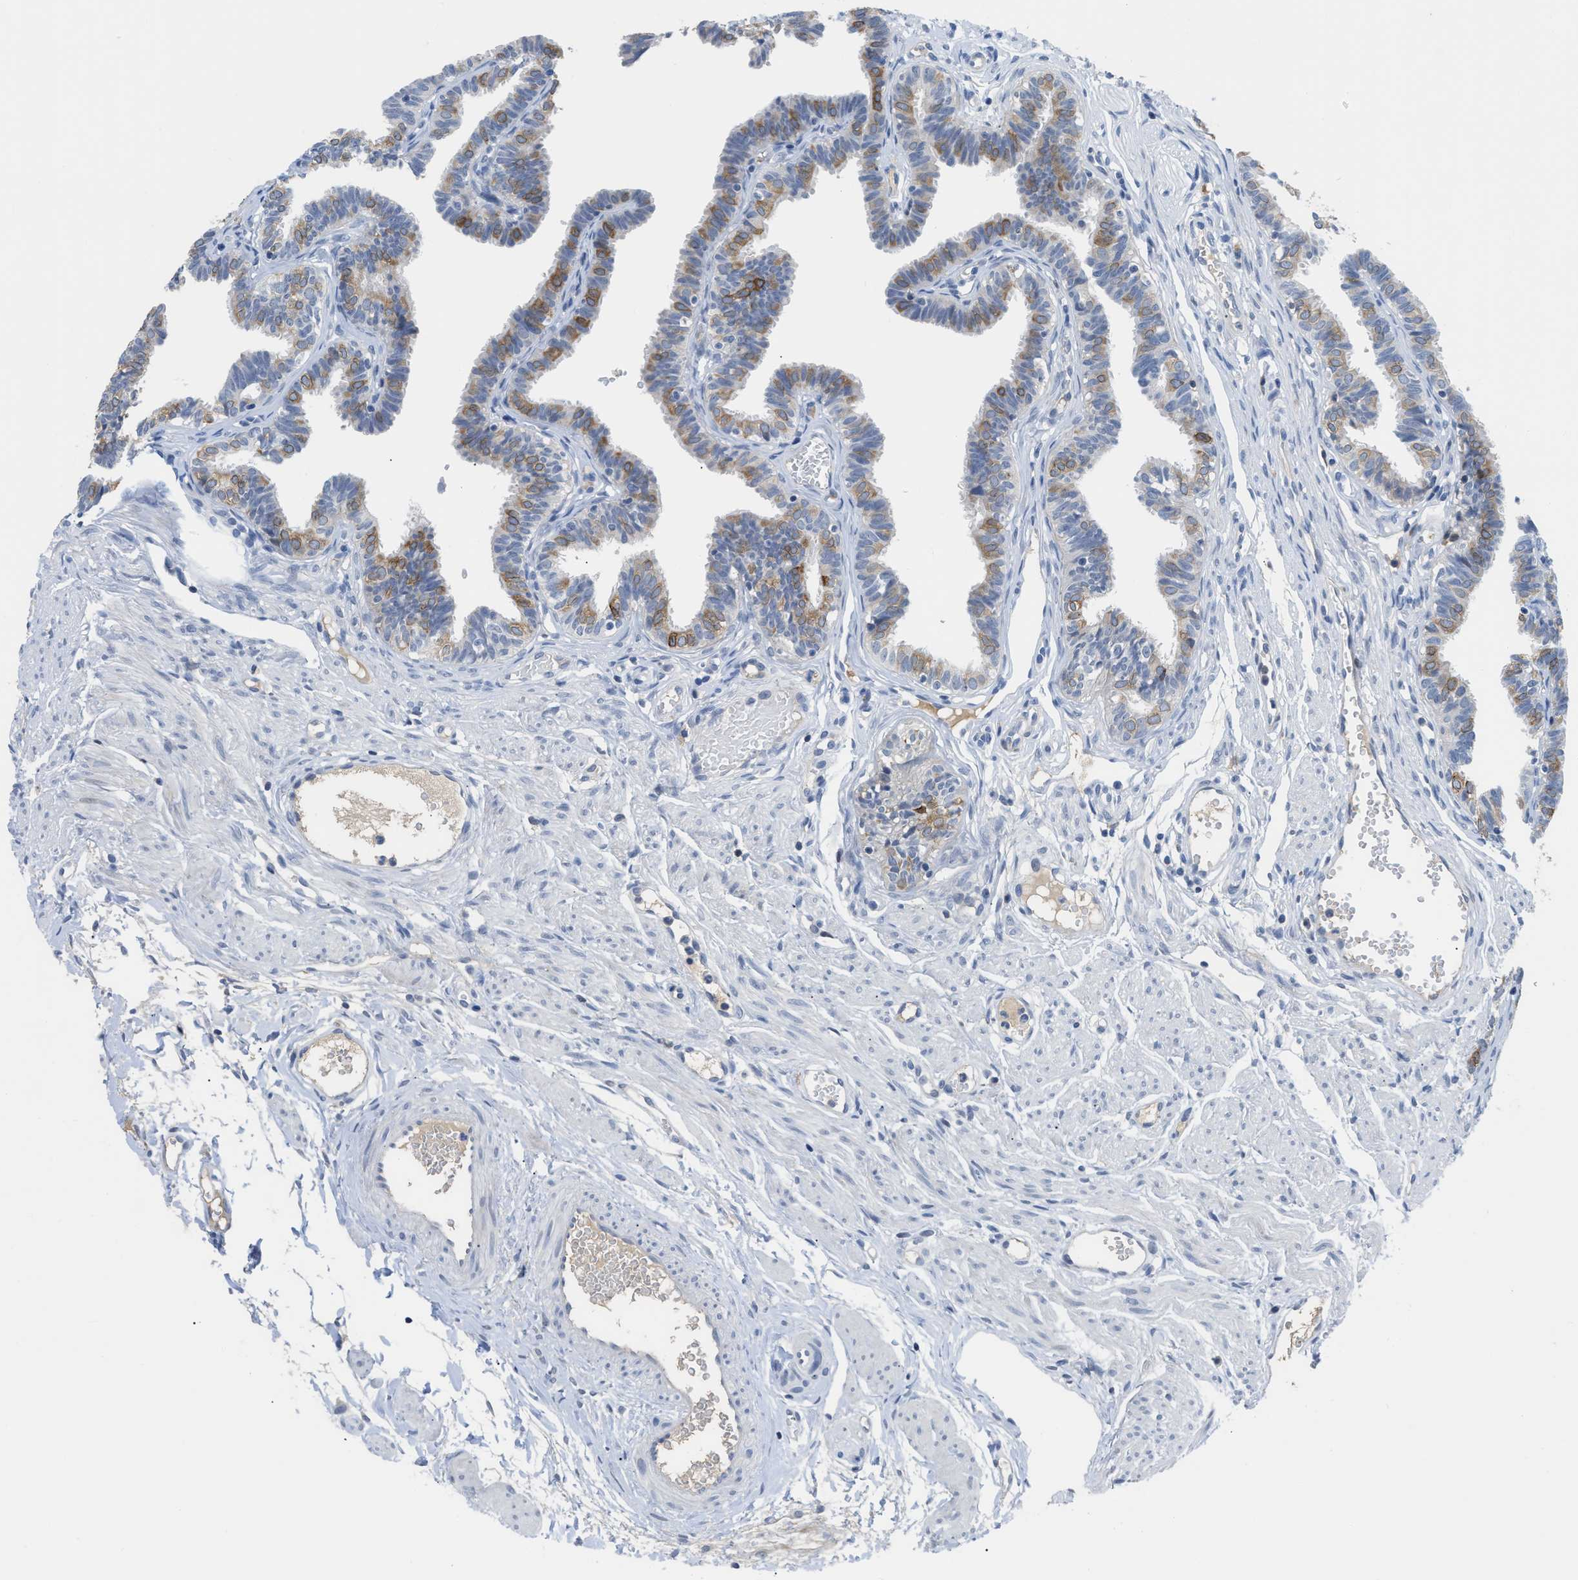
{"staining": {"intensity": "weak", "quantity": "<25%", "location": "cytoplasmic/membranous"}, "tissue": "fallopian tube", "cell_type": "Glandular cells", "image_type": "normal", "snomed": [{"axis": "morphology", "description": "Normal tissue, NOS"}, {"axis": "topography", "description": "Fallopian tube"}, {"axis": "topography", "description": "Ovary"}], "caption": "Immunohistochemistry micrograph of normal human fallopian tube stained for a protein (brown), which reveals no staining in glandular cells.", "gene": "OR9K2", "patient": {"sex": "female", "age": 23}}